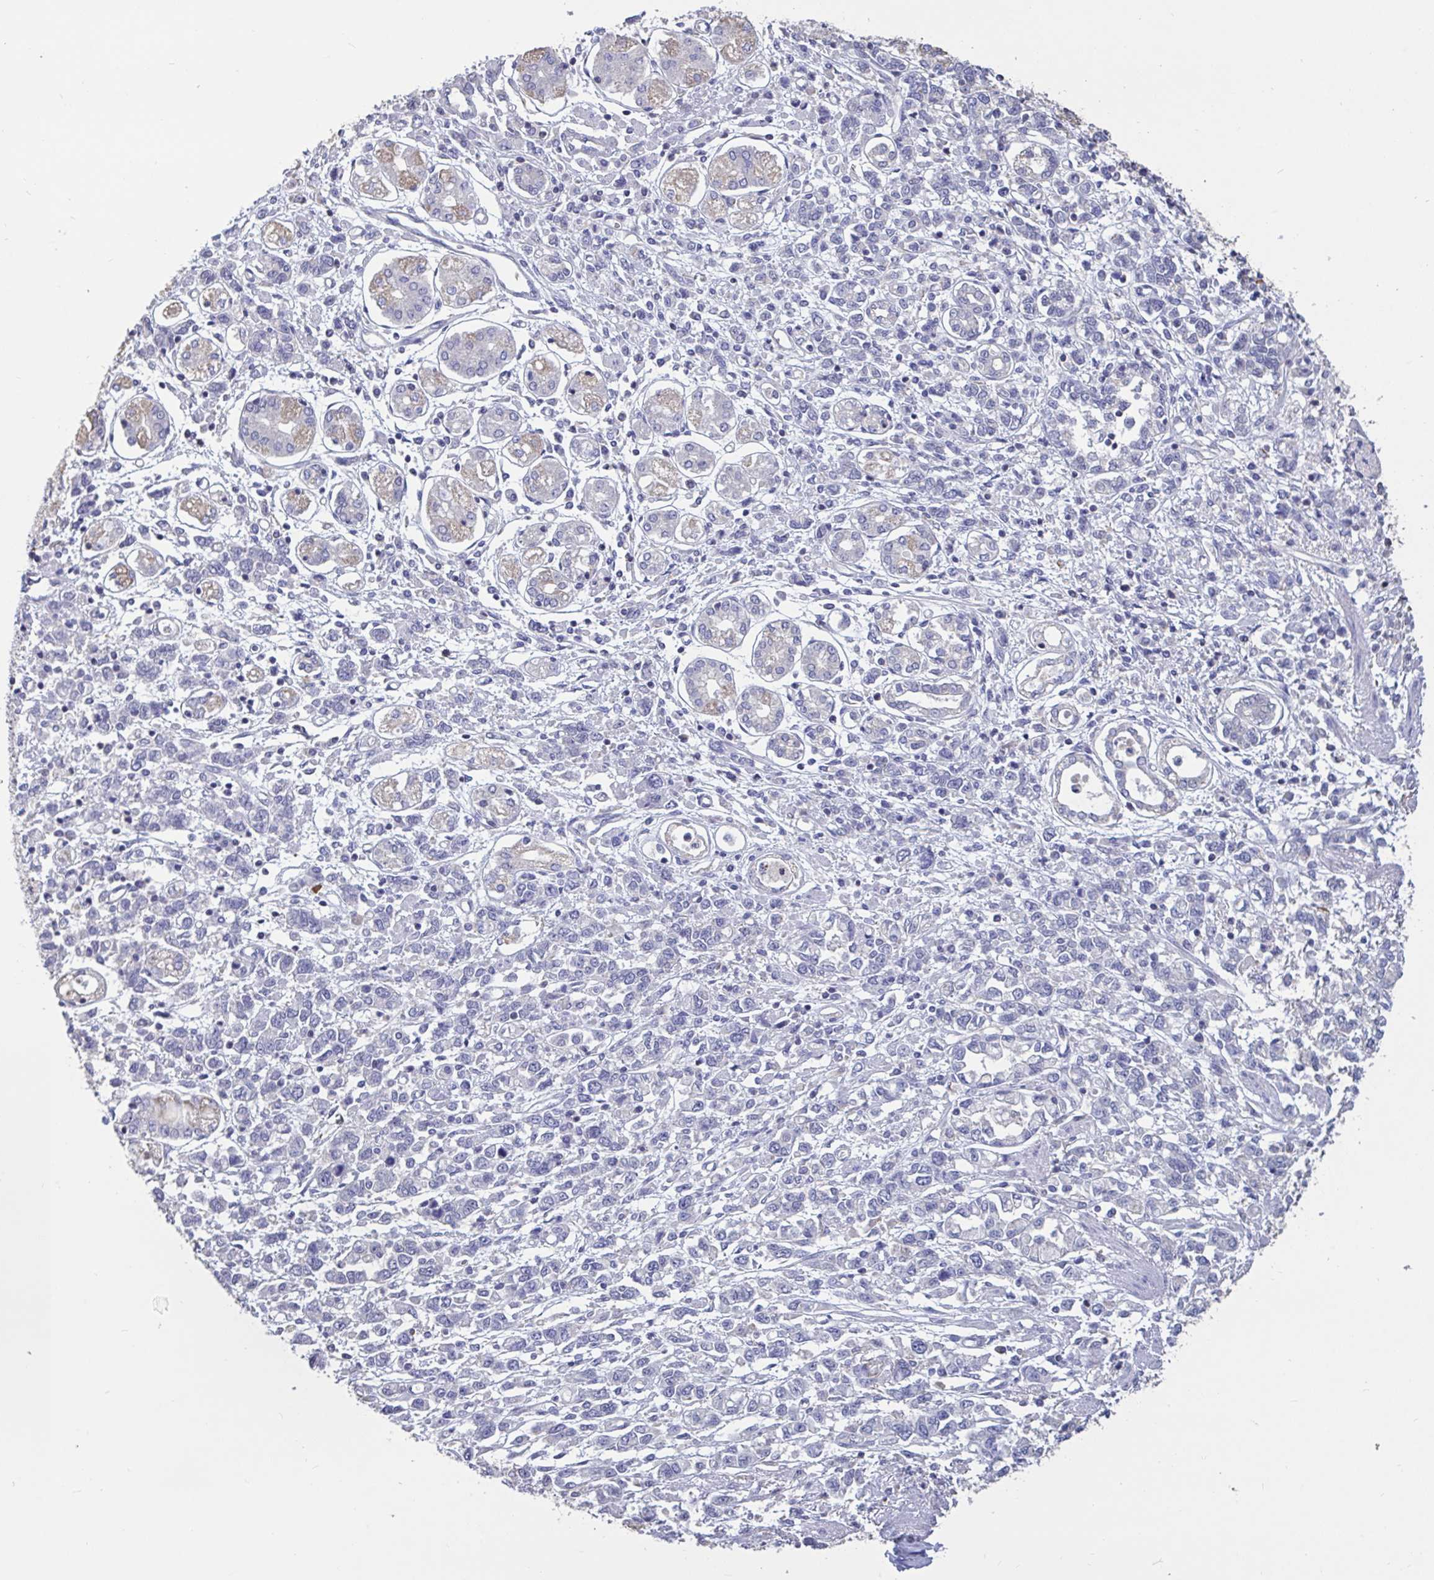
{"staining": {"intensity": "negative", "quantity": "none", "location": "none"}, "tissue": "stomach cancer", "cell_type": "Tumor cells", "image_type": "cancer", "snomed": [{"axis": "morphology", "description": "Adenocarcinoma, NOS"}, {"axis": "topography", "description": "Stomach"}], "caption": "Tumor cells are negative for protein expression in human stomach cancer. The staining was performed using DAB (3,3'-diaminobenzidine) to visualize the protein expression in brown, while the nuclei were stained in blue with hematoxylin (Magnification: 20x).", "gene": "DDX39A", "patient": {"sex": "female", "age": 76}}